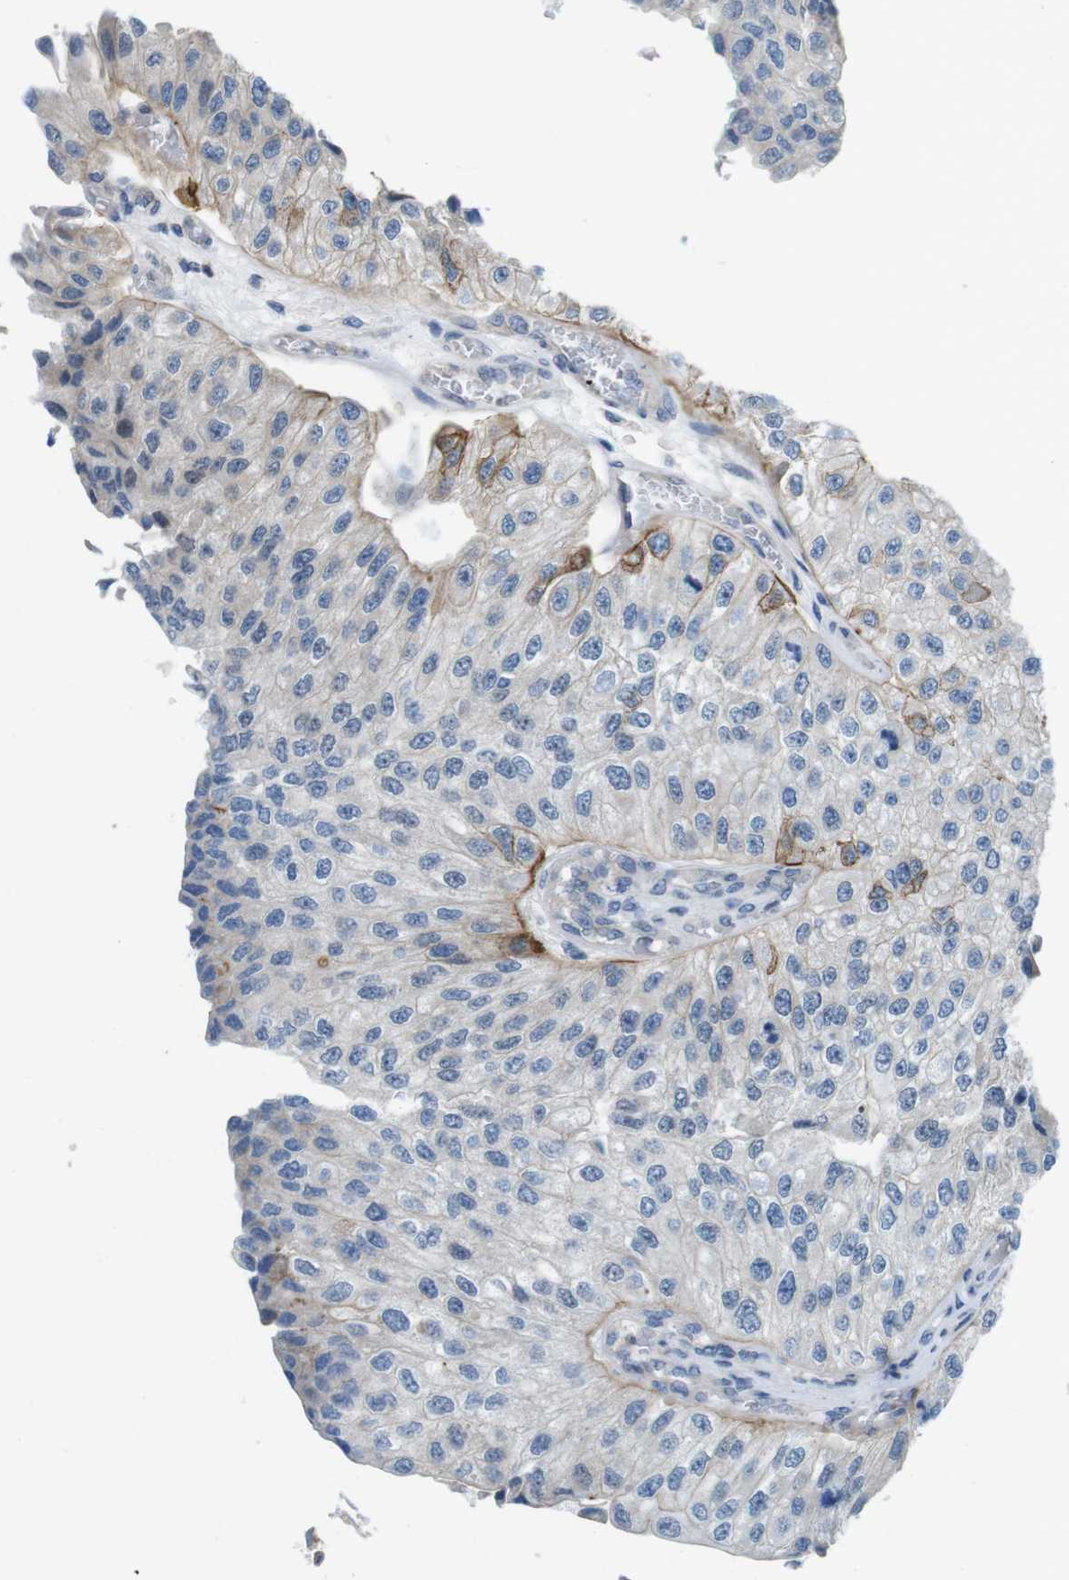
{"staining": {"intensity": "negative", "quantity": "none", "location": "none"}, "tissue": "urothelial cancer", "cell_type": "Tumor cells", "image_type": "cancer", "snomed": [{"axis": "morphology", "description": "Urothelial carcinoma, High grade"}, {"axis": "topography", "description": "Kidney"}, {"axis": "topography", "description": "Urinary bladder"}], "caption": "Tumor cells are negative for protein expression in human high-grade urothelial carcinoma.", "gene": "SKI", "patient": {"sex": "male", "age": 77}}